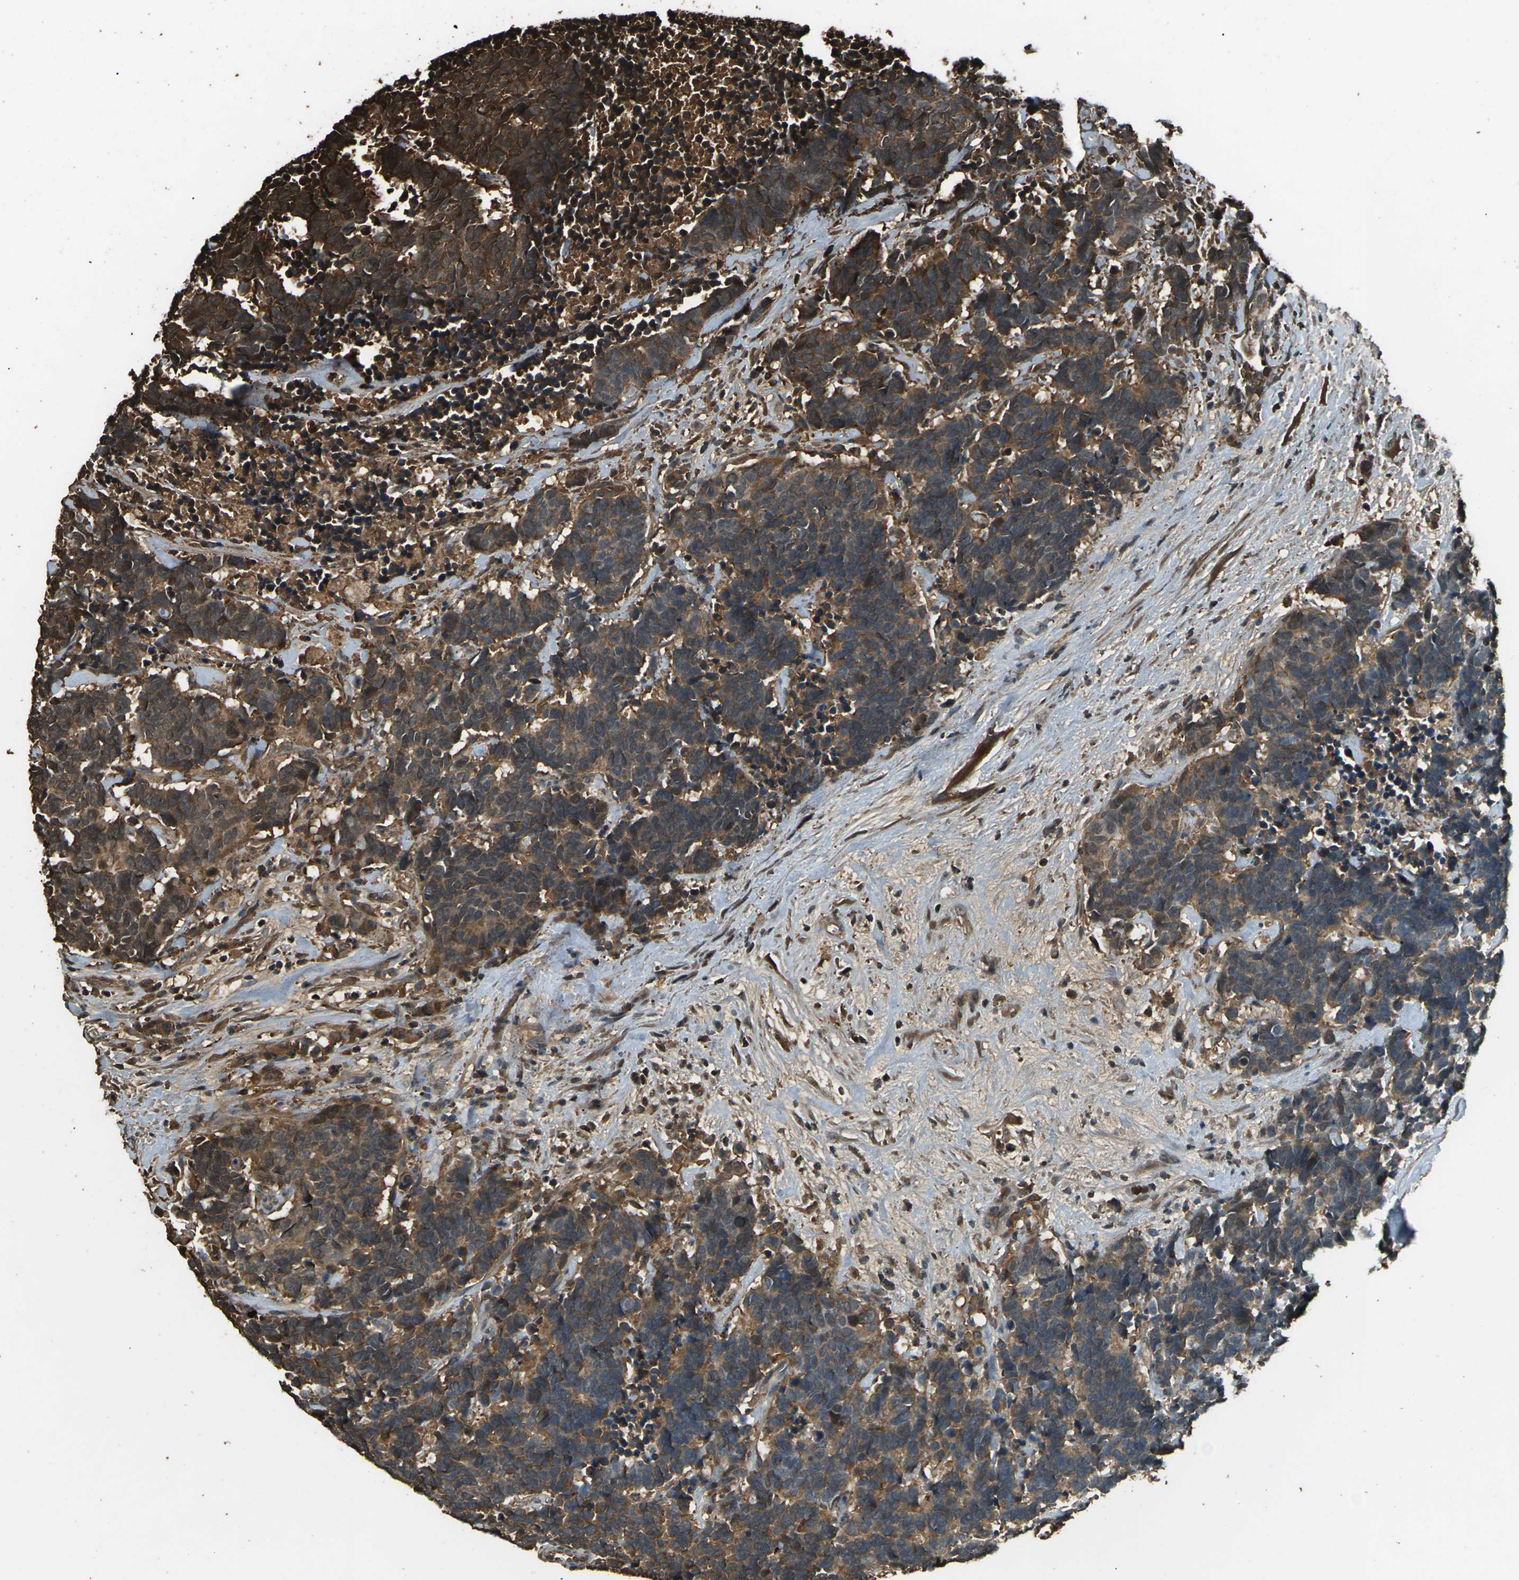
{"staining": {"intensity": "moderate", "quantity": ">75%", "location": "cytoplasmic/membranous"}, "tissue": "carcinoid", "cell_type": "Tumor cells", "image_type": "cancer", "snomed": [{"axis": "morphology", "description": "Carcinoma, NOS"}, {"axis": "morphology", "description": "Carcinoid, malignant, NOS"}, {"axis": "topography", "description": "Urinary bladder"}], "caption": "The immunohistochemical stain shows moderate cytoplasmic/membranous positivity in tumor cells of malignant carcinoid tissue. (brown staining indicates protein expression, while blue staining denotes nuclei).", "gene": "CYP1B1", "patient": {"sex": "male", "age": 57}}